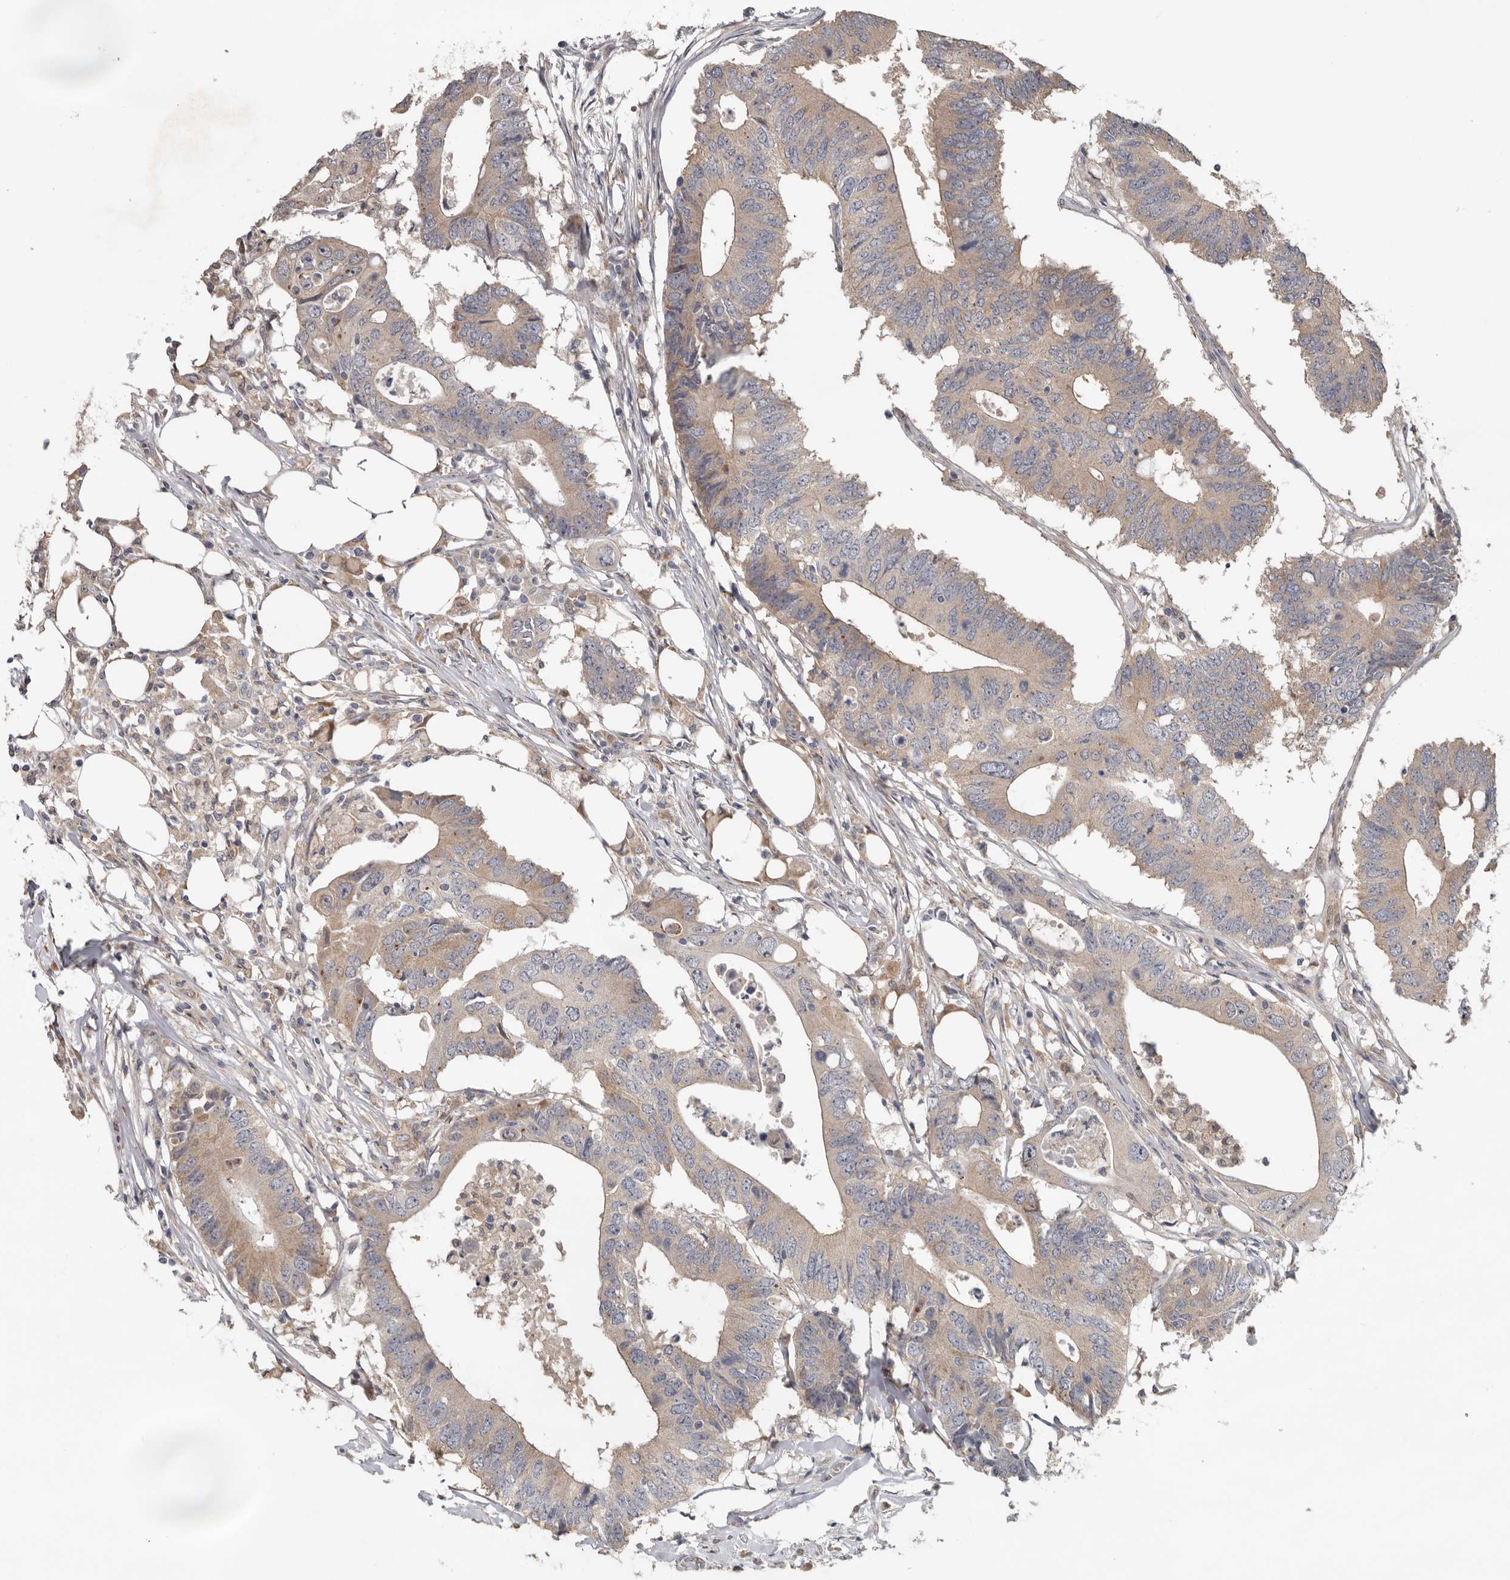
{"staining": {"intensity": "weak", "quantity": "25%-75%", "location": "cytoplasmic/membranous"}, "tissue": "colorectal cancer", "cell_type": "Tumor cells", "image_type": "cancer", "snomed": [{"axis": "morphology", "description": "Adenocarcinoma, NOS"}, {"axis": "topography", "description": "Colon"}], "caption": "IHC of human adenocarcinoma (colorectal) shows low levels of weak cytoplasmic/membranous expression in about 25%-75% of tumor cells.", "gene": "HINT3", "patient": {"sex": "male", "age": 71}}